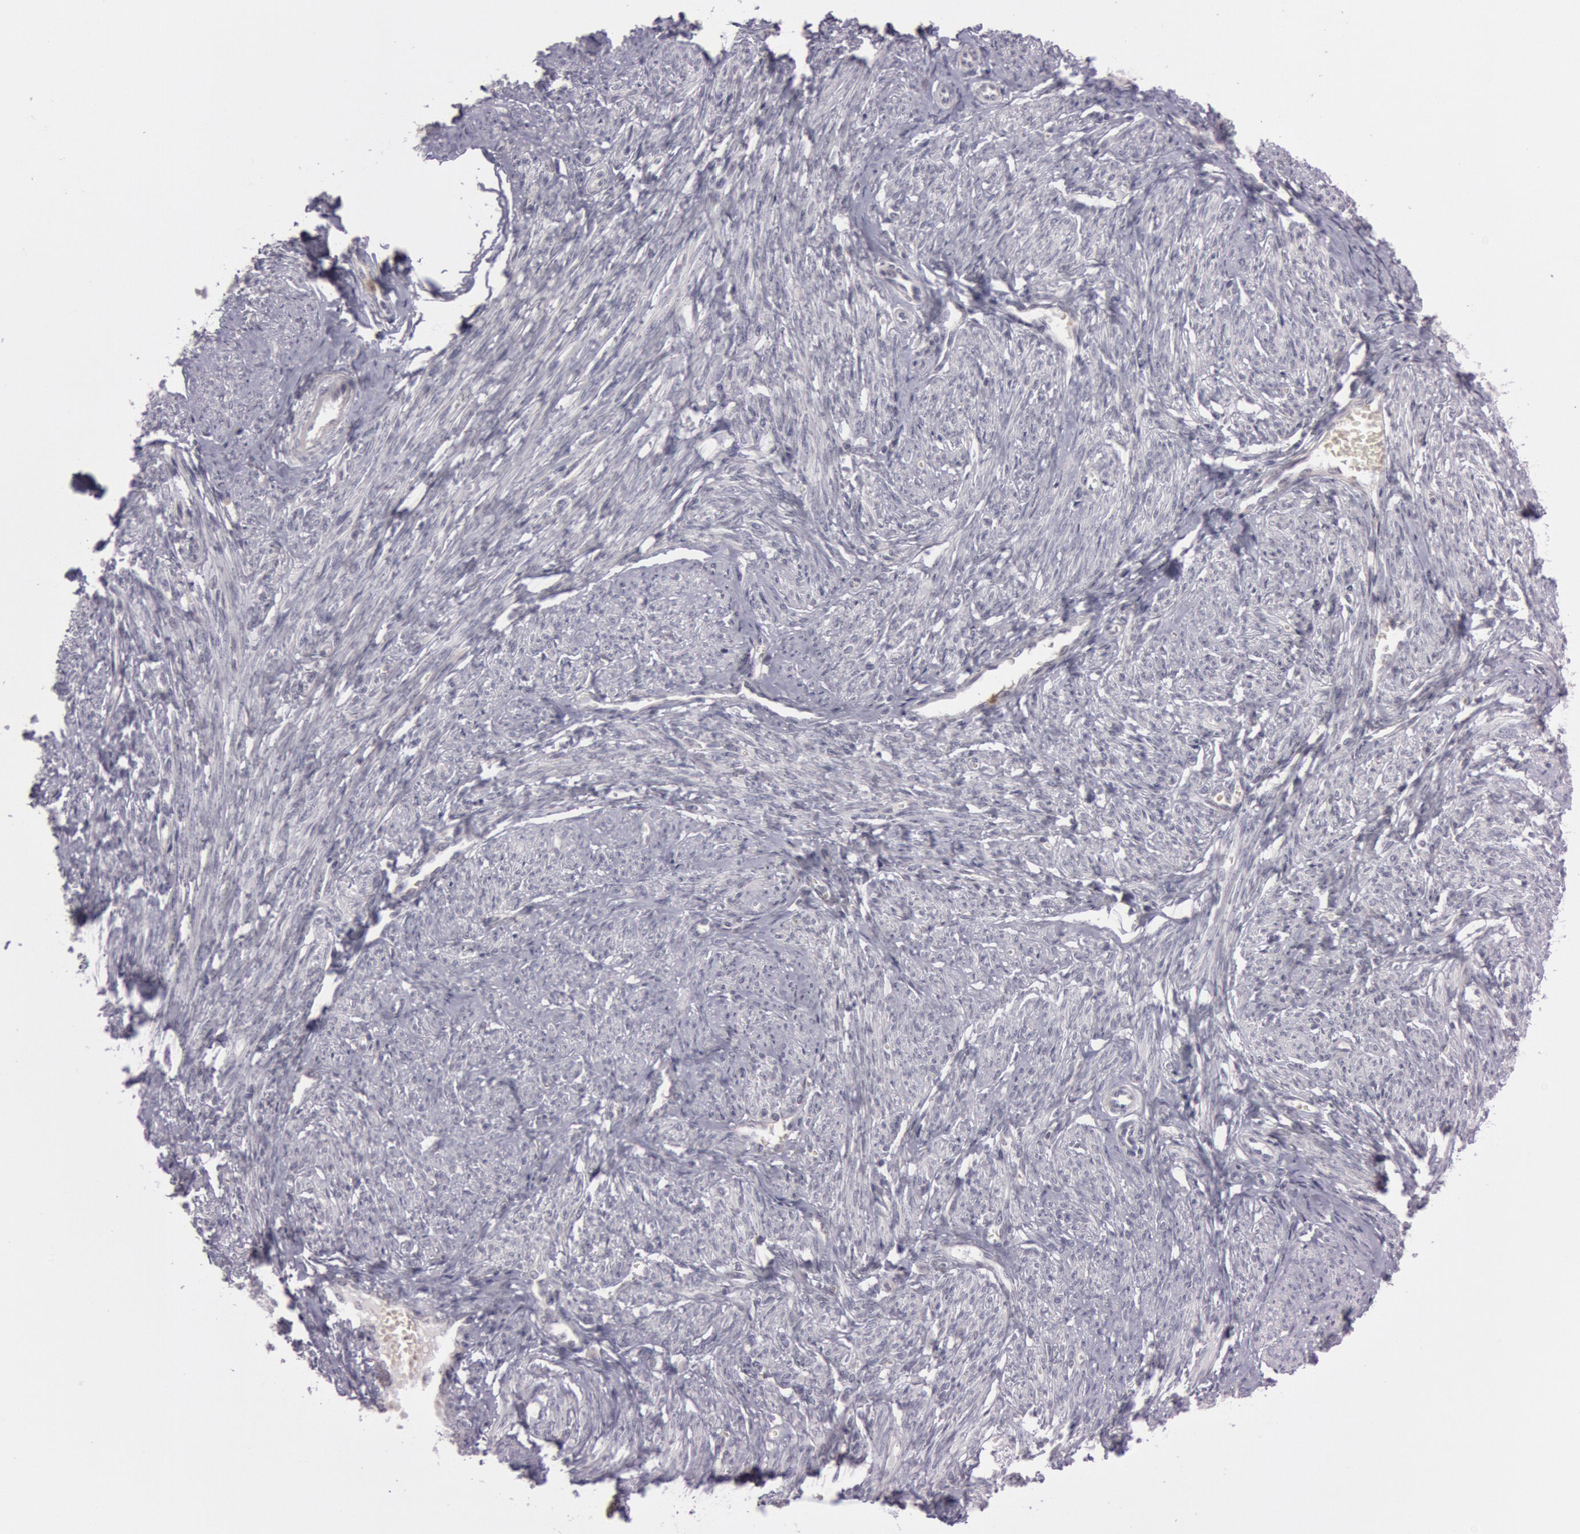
{"staining": {"intensity": "negative", "quantity": "none", "location": "none"}, "tissue": "smooth muscle", "cell_type": "Smooth muscle cells", "image_type": "normal", "snomed": [{"axis": "morphology", "description": "Normal tissue, NOS"}, {"axis": "topography", "description": "Smooth muscle"}, {"axis": "topography", "description": "Cervix"}], "caption": "This is a histopathology image of immunohistochemistry staining of unremarkable smooth muscle, which shows no positivity in smooth muscle cells. (Stains: DAB IHC with hematoxylin counter stain, Microscopy: brightfield microscopy at high magnification).", "gene": "KDM6A", "patient": {"sex": "female", "age": 70}}